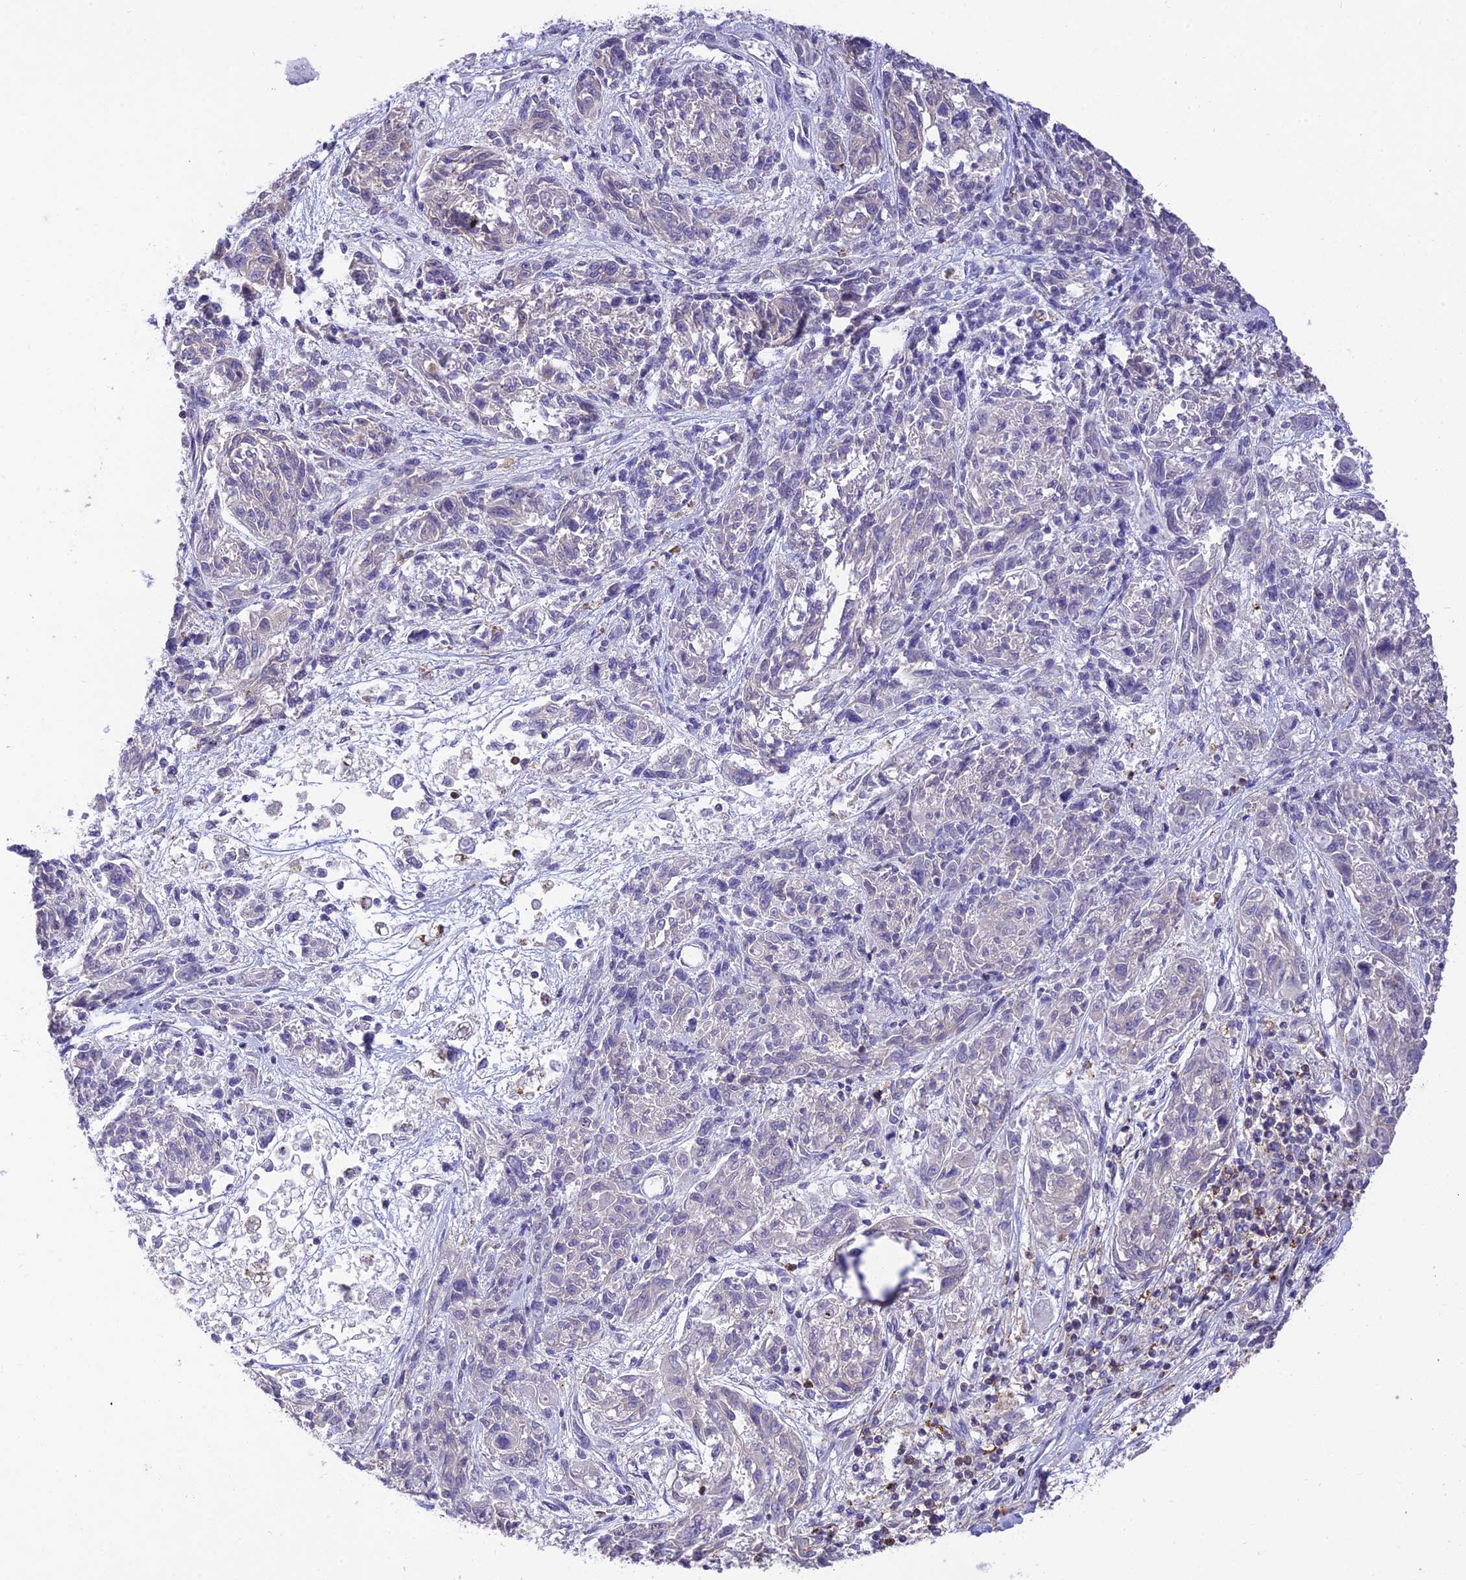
{"staining": {"intensity": "negative", "quantity": "none", "location": "none"}, "tissue": "melanoma", "cell_type": "Tumor cells", "image_type": "cancer", "snomed": [{"axis": "morphology", "description": "Malignant melanoma, NOS"}, {"axis": "topography", "description": "Skin"}], "caption": "High power microscopy histopathology image of an immunohistochemistry (IHC) histopathology image of malignant melanoma, revealing no significant expression in tumor cells.", "gene": "PTPRCAP", "patient": {"sex": "male", "age": 53}}